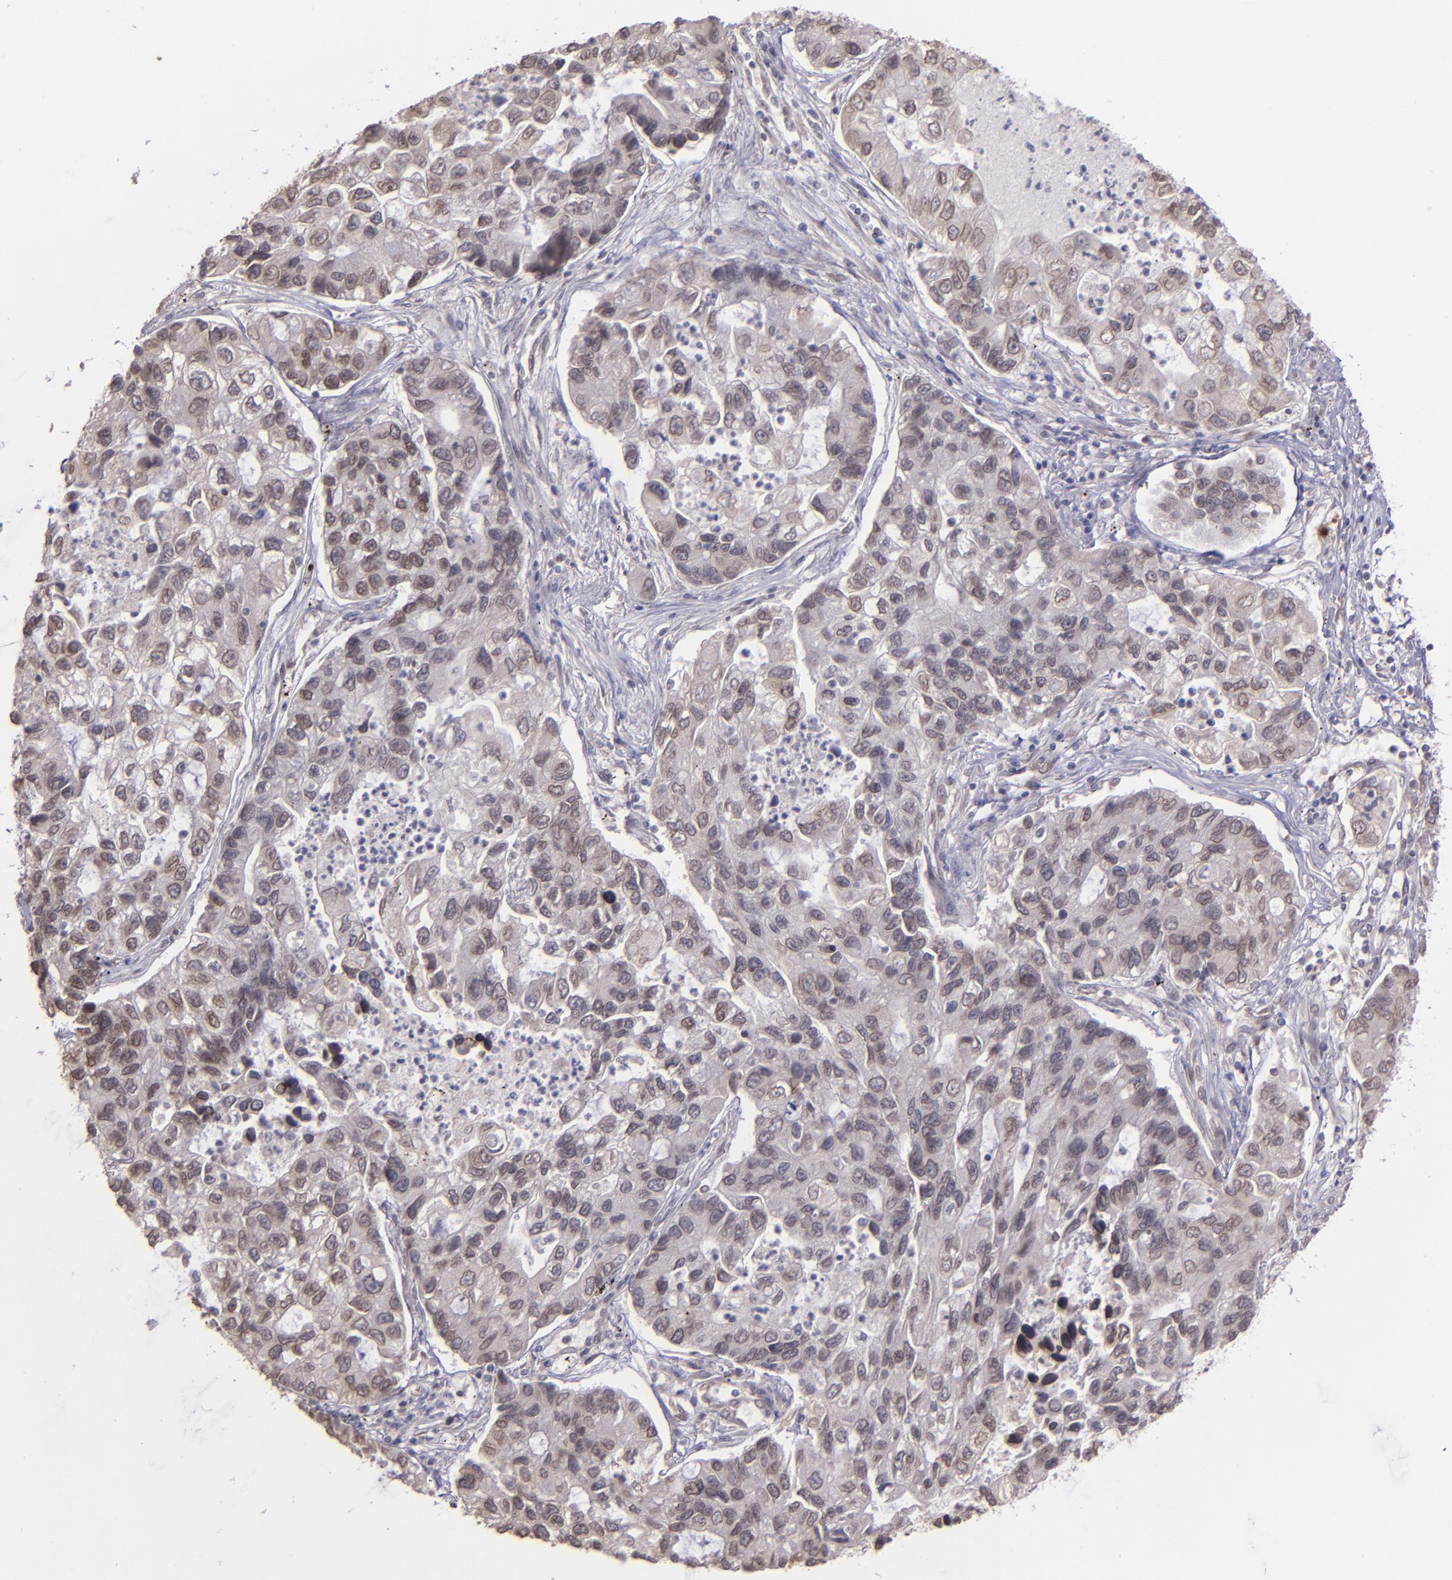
{"staining": {"intensity": "moderate", "quantity": "25%-75%", "location": "nuclear"}, "tissue": "lung cancer", "cell_type": "Tumor cells", "image_type": "cancer", "snomed": [{"axis": "morphology", "description": "Adenocarcinoma, NOS"}, {"axis": "topography", "description": "Lung"}], "caption": "Immunohistochemistry (IHC) staining of lung cancer (adenocarcinoma), which exhibits medium levels of moderate nuclear positivity in about 25%-75% of tumor cells indicating moderate nuclear protein staining. The staining was performed using DAB (brown) for protein detection and nuclei were counterstained in hematoxylin (blue).", "gene": "NUP62CL", "patient": {"sex": "female", "age": 51}}